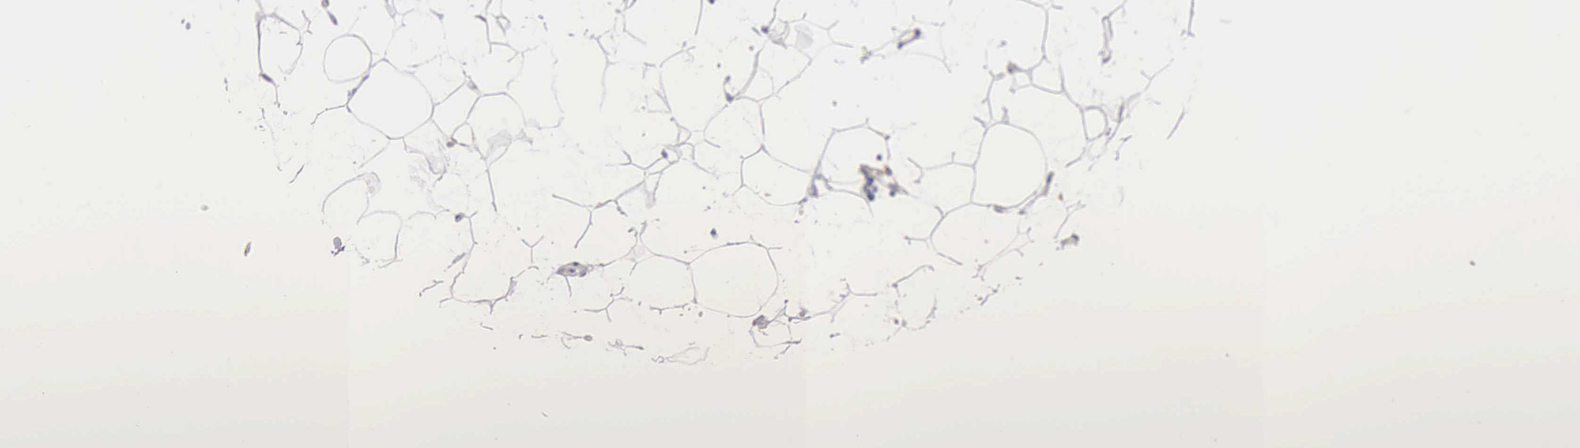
{"staining": {"intensity": "negative", "quantity": "none", "location": "none"}, "tissue": "adipose tissue", "cell_type": "Adipocytes", "image_type": "normal", "snomed": [{"axis": "morphology", "description": "Normal tissue, NOS"}, {"axis": "morphology", "description": "Fibrosis, NOS"}, {"axis": "topography", "description": "Breast"}], "caption": "A high-resolution image shows IHC staining of unremarkable adipose tissue, which shows no significant expression in adipocytes. (DAB IHC, high magnification).", "gene": "RNASE1", "patient": {"sex": "female", "age": 24}}